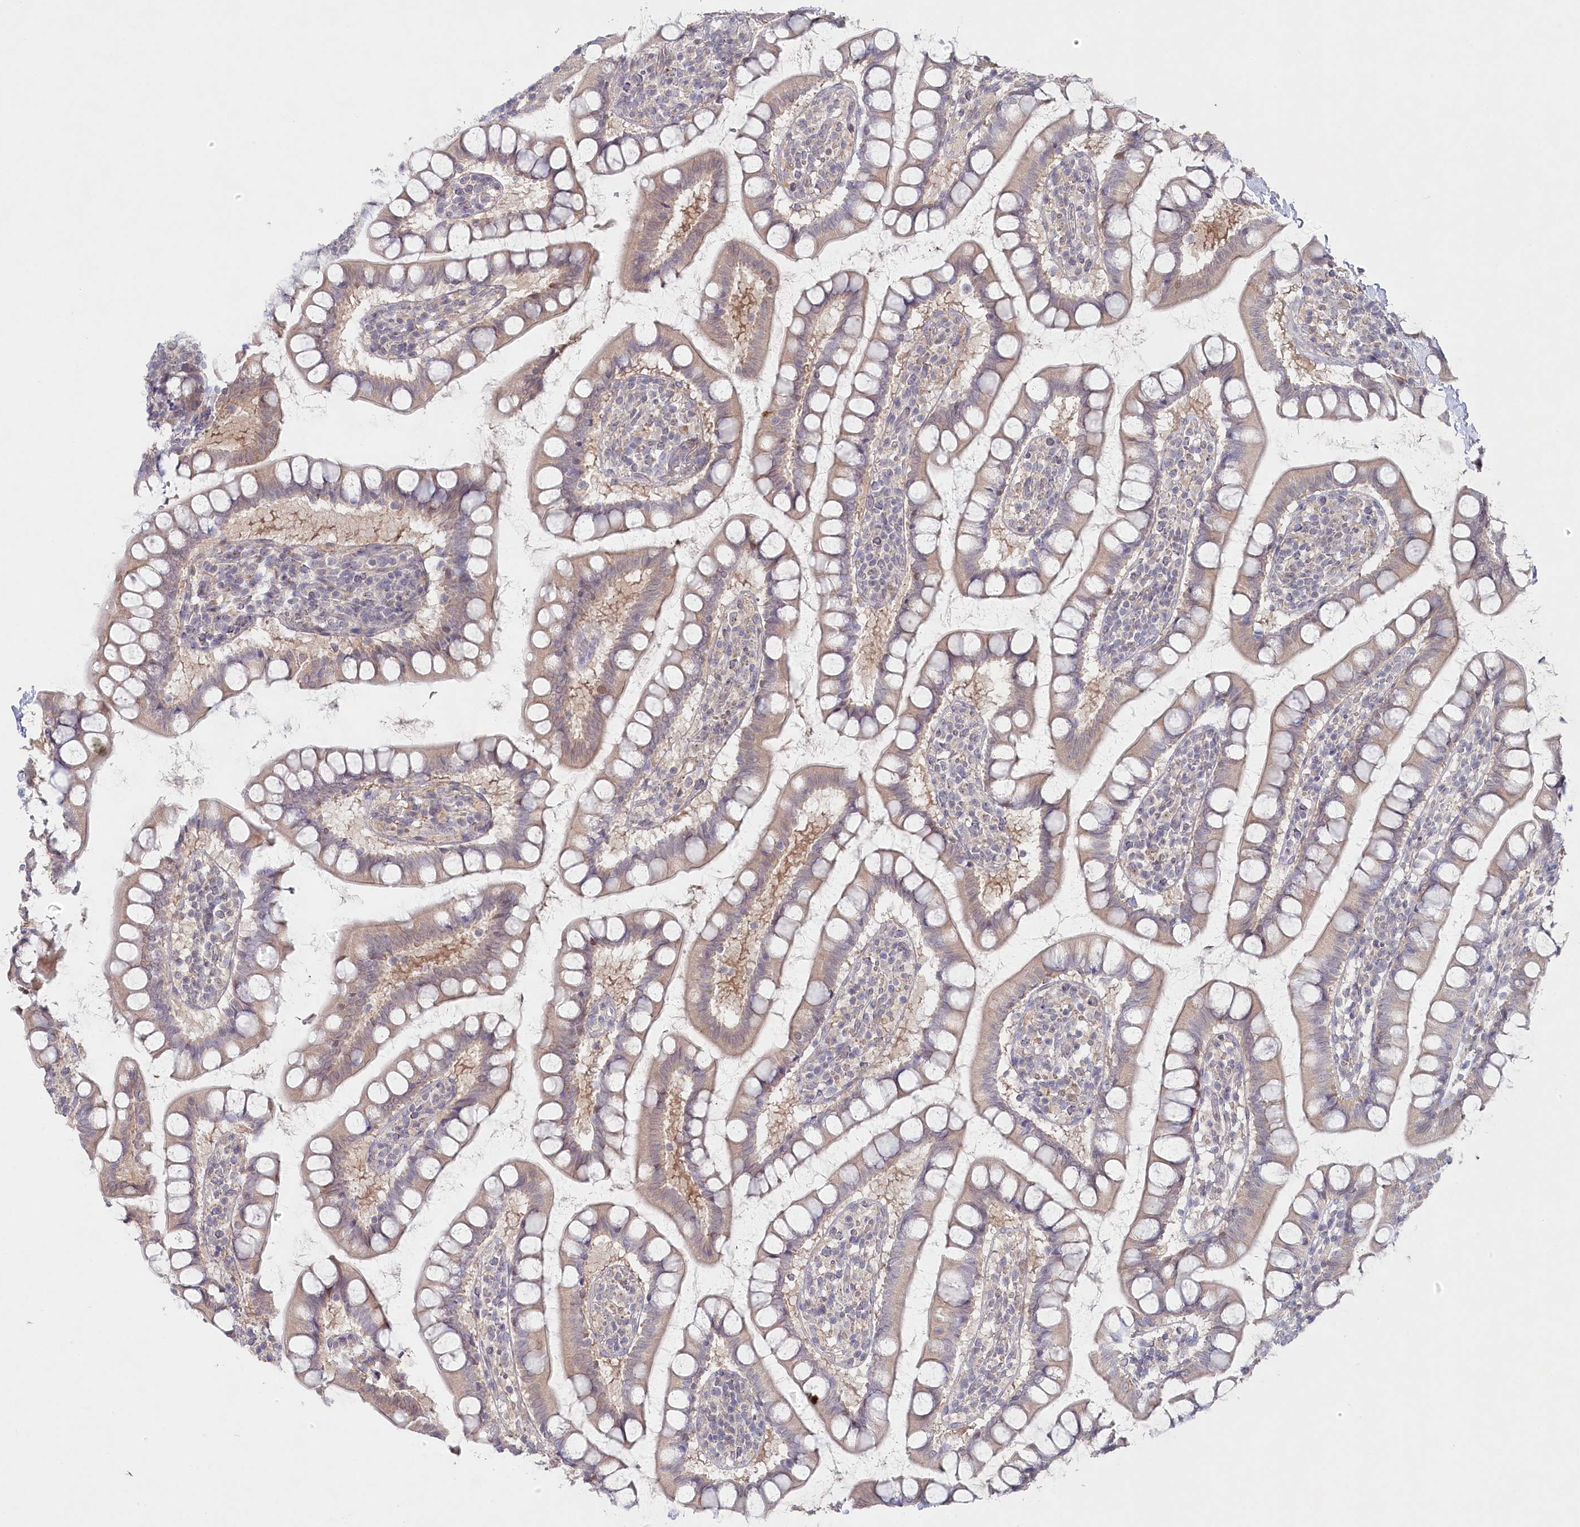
{"staining": {"intensity": "weak", "quantity": ">75%", "location": "cytoplasmic/membranous"}, "tissue": "small intestine", "cell_type": "Glandular cells", "image_type": "normal", "snomed": [{"axis": "morphology", "description": "Normal tissue, NOS"}, {"axis": "topography", "description": "Small intestine"}], "caption": "About >75% of glandular cells in unremarkable small intestine reveal weak cytoplasmic/membranous protein positivity as visualized by brown immunohistochemical staining.", "gene": "AAMDC", "patient": {"sex": "female", "age": 84}}